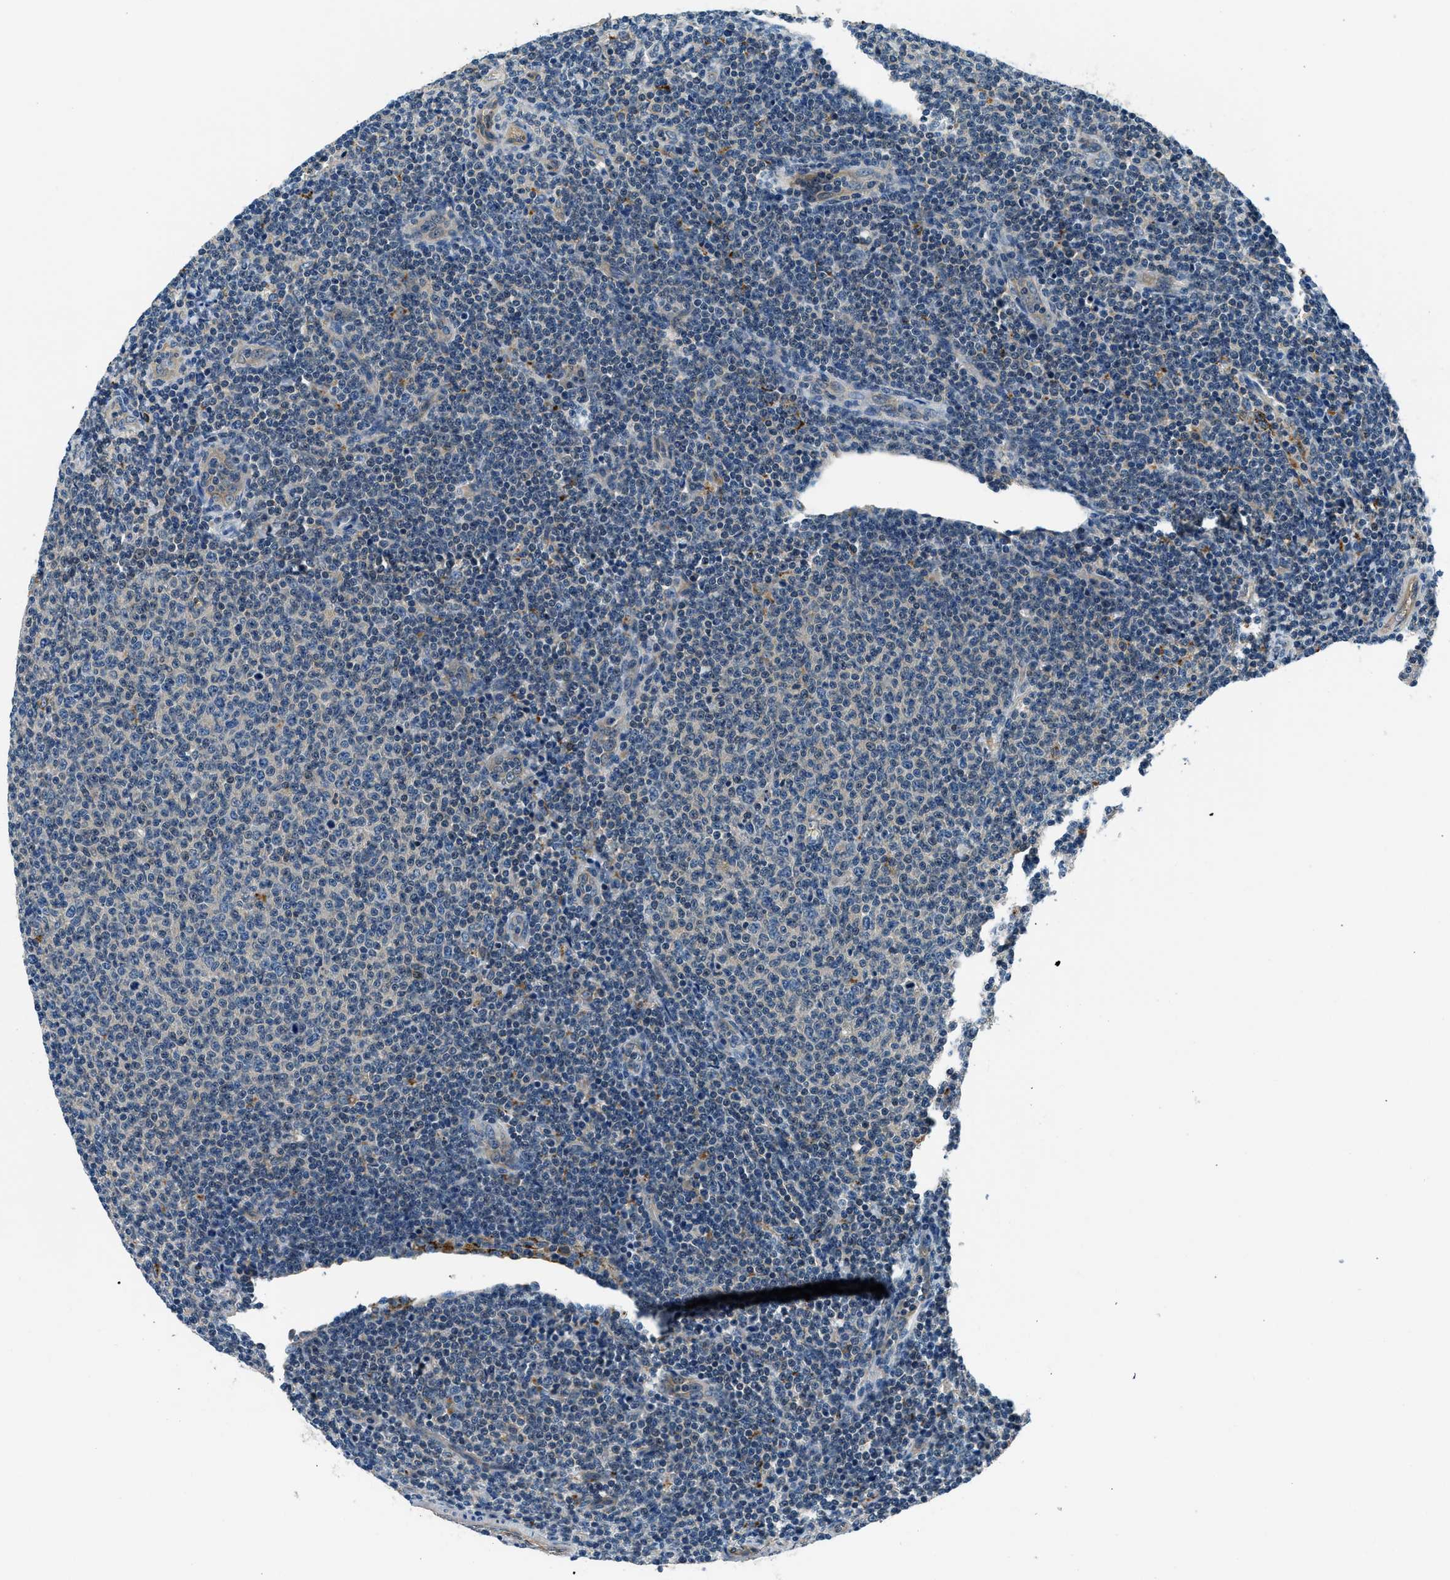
{"staining": {"intensity": "negative", "quantity": "none", "location": "none"}, "tissue": "lymphoma", "cell_type": "Tumor cells", "image_type": "cancer", "snomed": [{"axis": "morphology", "description": "Malignant lymphoma, non-Hodgkin's type, Low grade"}, {"axis": "topography", "description": "Lymph node"}], "caption": "IHC of lymphoma reveals no expression in tumor cells.", "gene": "SLC19A2", "patient": {"sex": "male", "age": 66}}